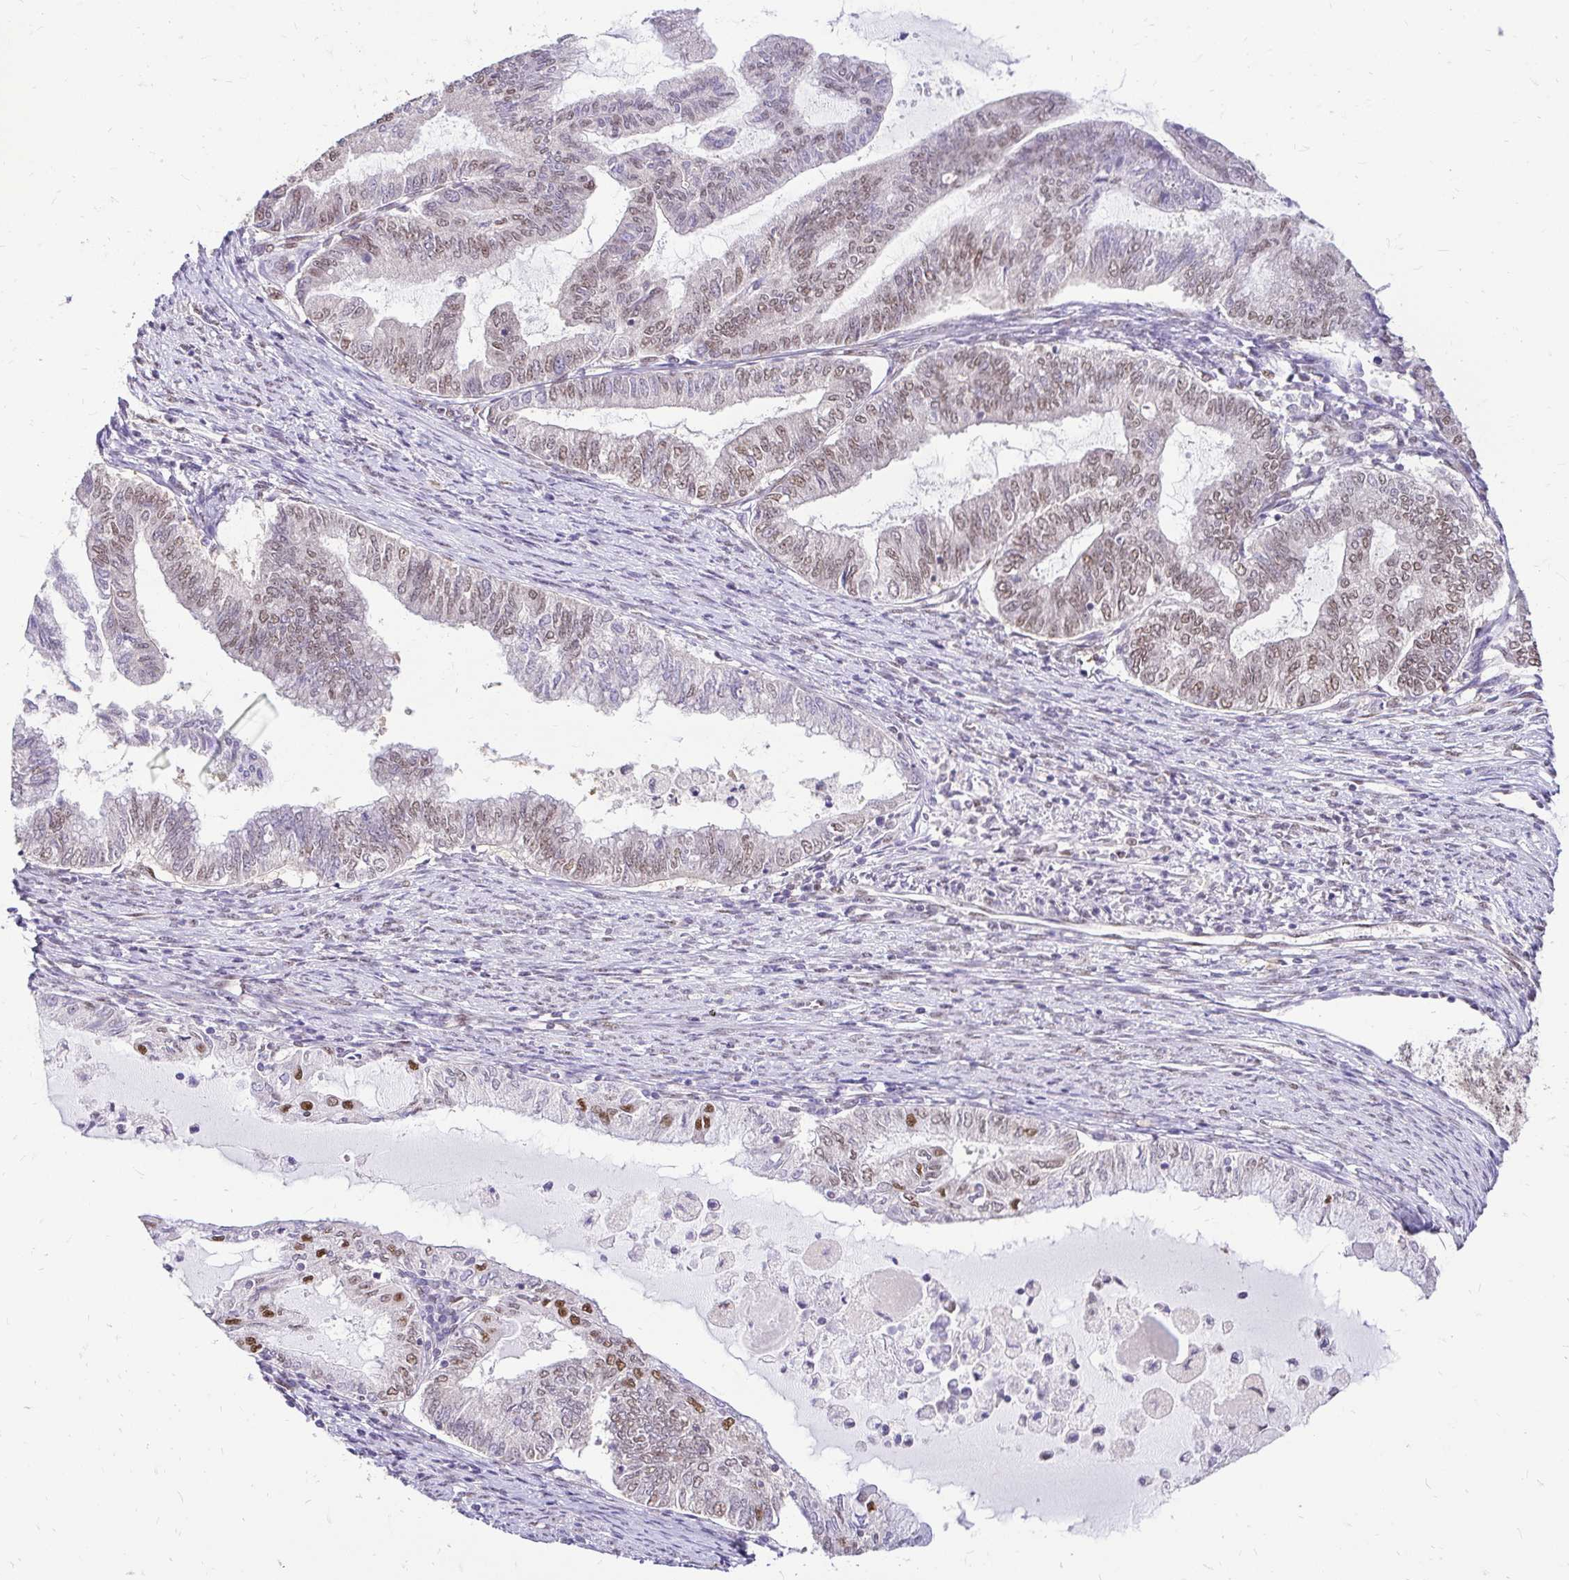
{"staining": {"intensity": "moderate", "quantity": "25%-75%", "location": "nuclear"}, "tissue": "endometrial cancer", "cell_type": "Tumor cells", "image_type": "cancer", "snomed": [{"axis": "morphology", "description": "Adenocarcinoma, NOS"}, {"axis": "topography", "description": "Endometrium"}], "caption": "This is a histology image of immunohistochemistry (IHC) staining of adenocarcinoma (endometrial), which shows moderate expression in the nuclear of tumor cells.", "gene": "RIMS4", "patient": {"sex": "female", "age": 79}}